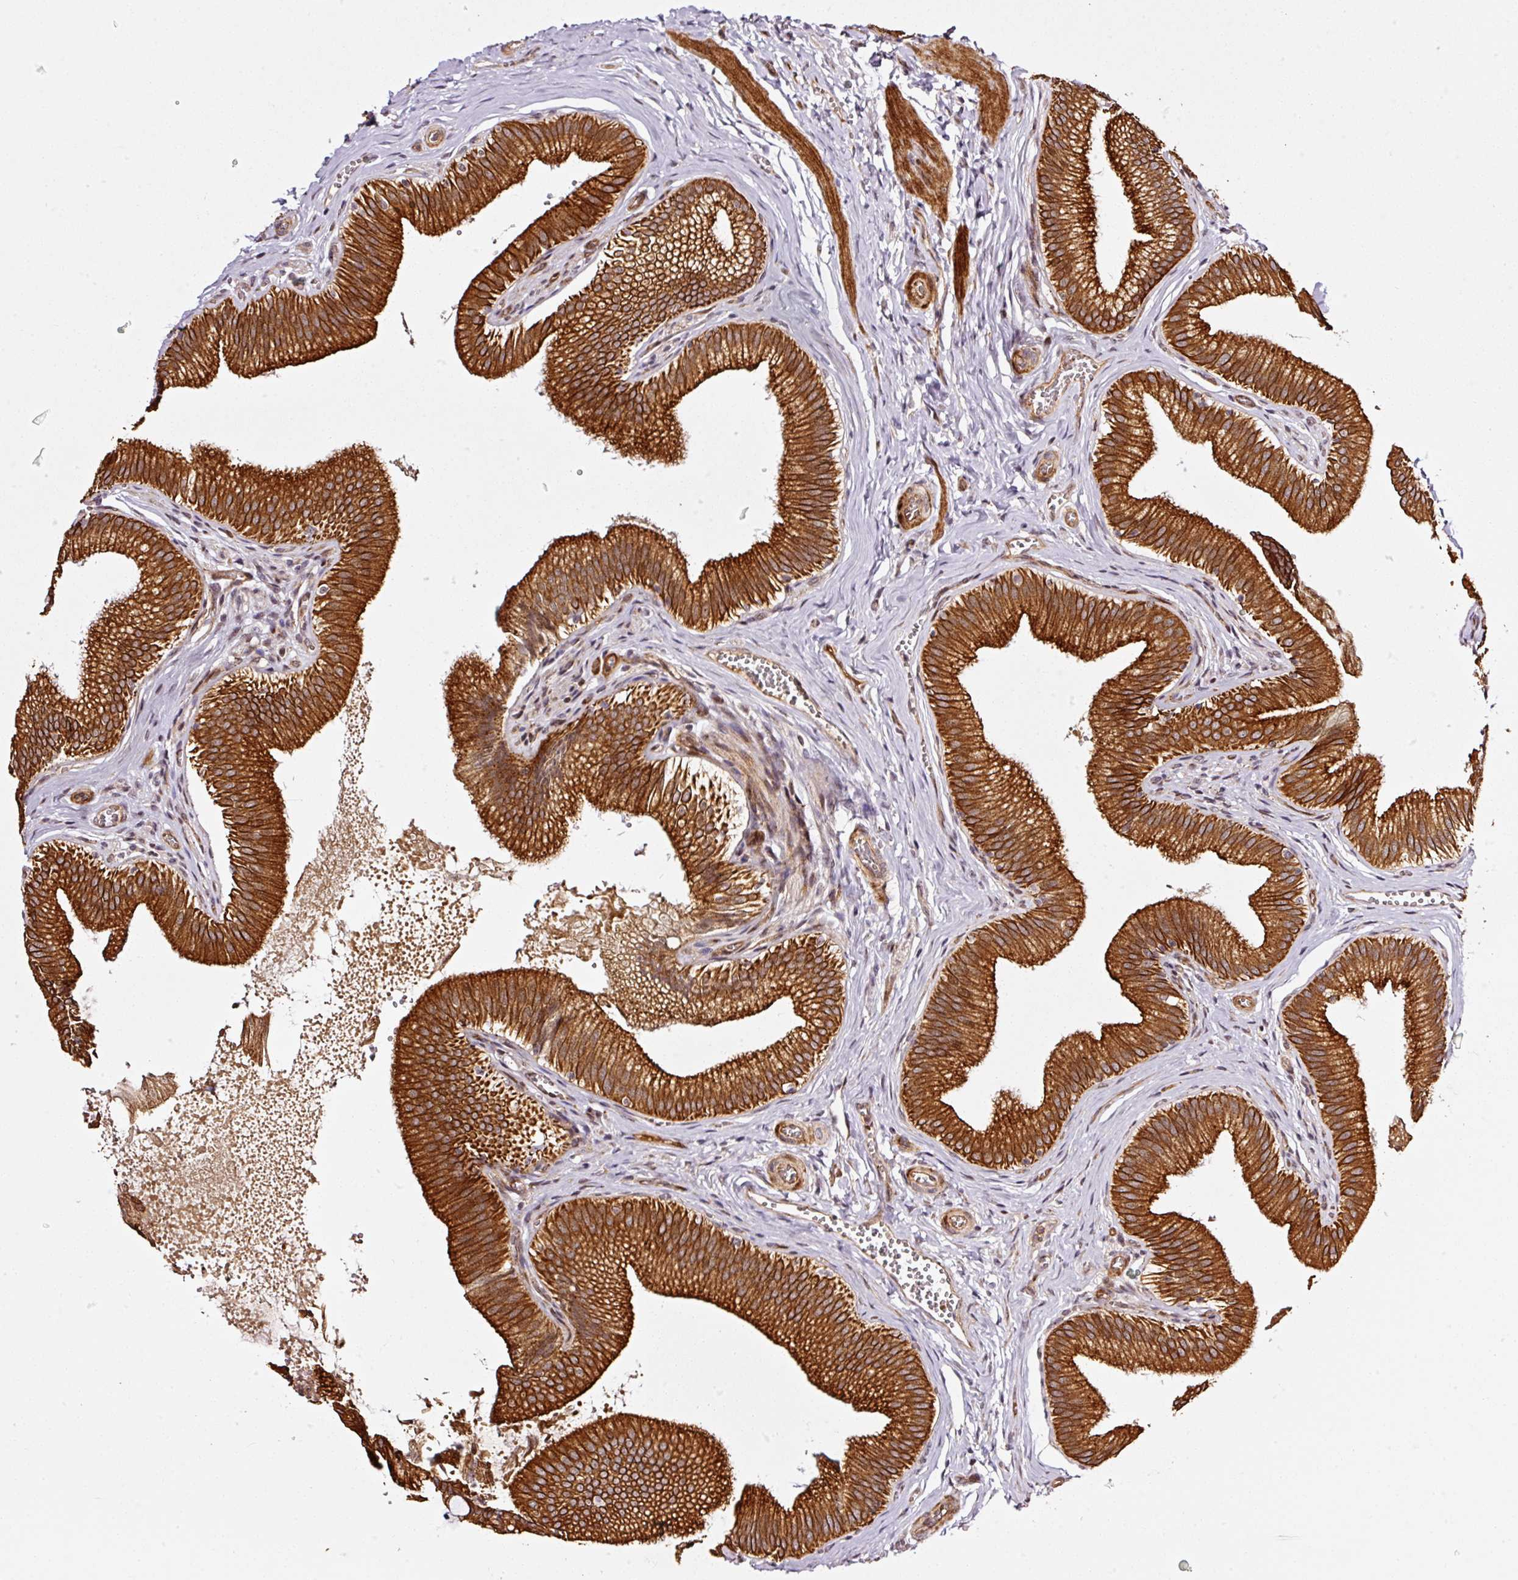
{"staining": {"intensity": "strong", "quantity": ">75%", "location": "cytoplasmic/membranous"}, "tissue": "gallbladder", "cell_type": "Glandular cells", "image_type": "normal", "snomed": [{"axis": "morphology", "description": "Normal tissue, NOS"}, {"axis": "topography", "description": "Gallbladder"}], "caption": "Human gallbladder stained for a protein (brown) displays strong cytoplasmic/membranous positive staining in about >75% of glandular cells.", "gene": "ANKRD20A1", "patient": {"sex": "male", "age": 17}}